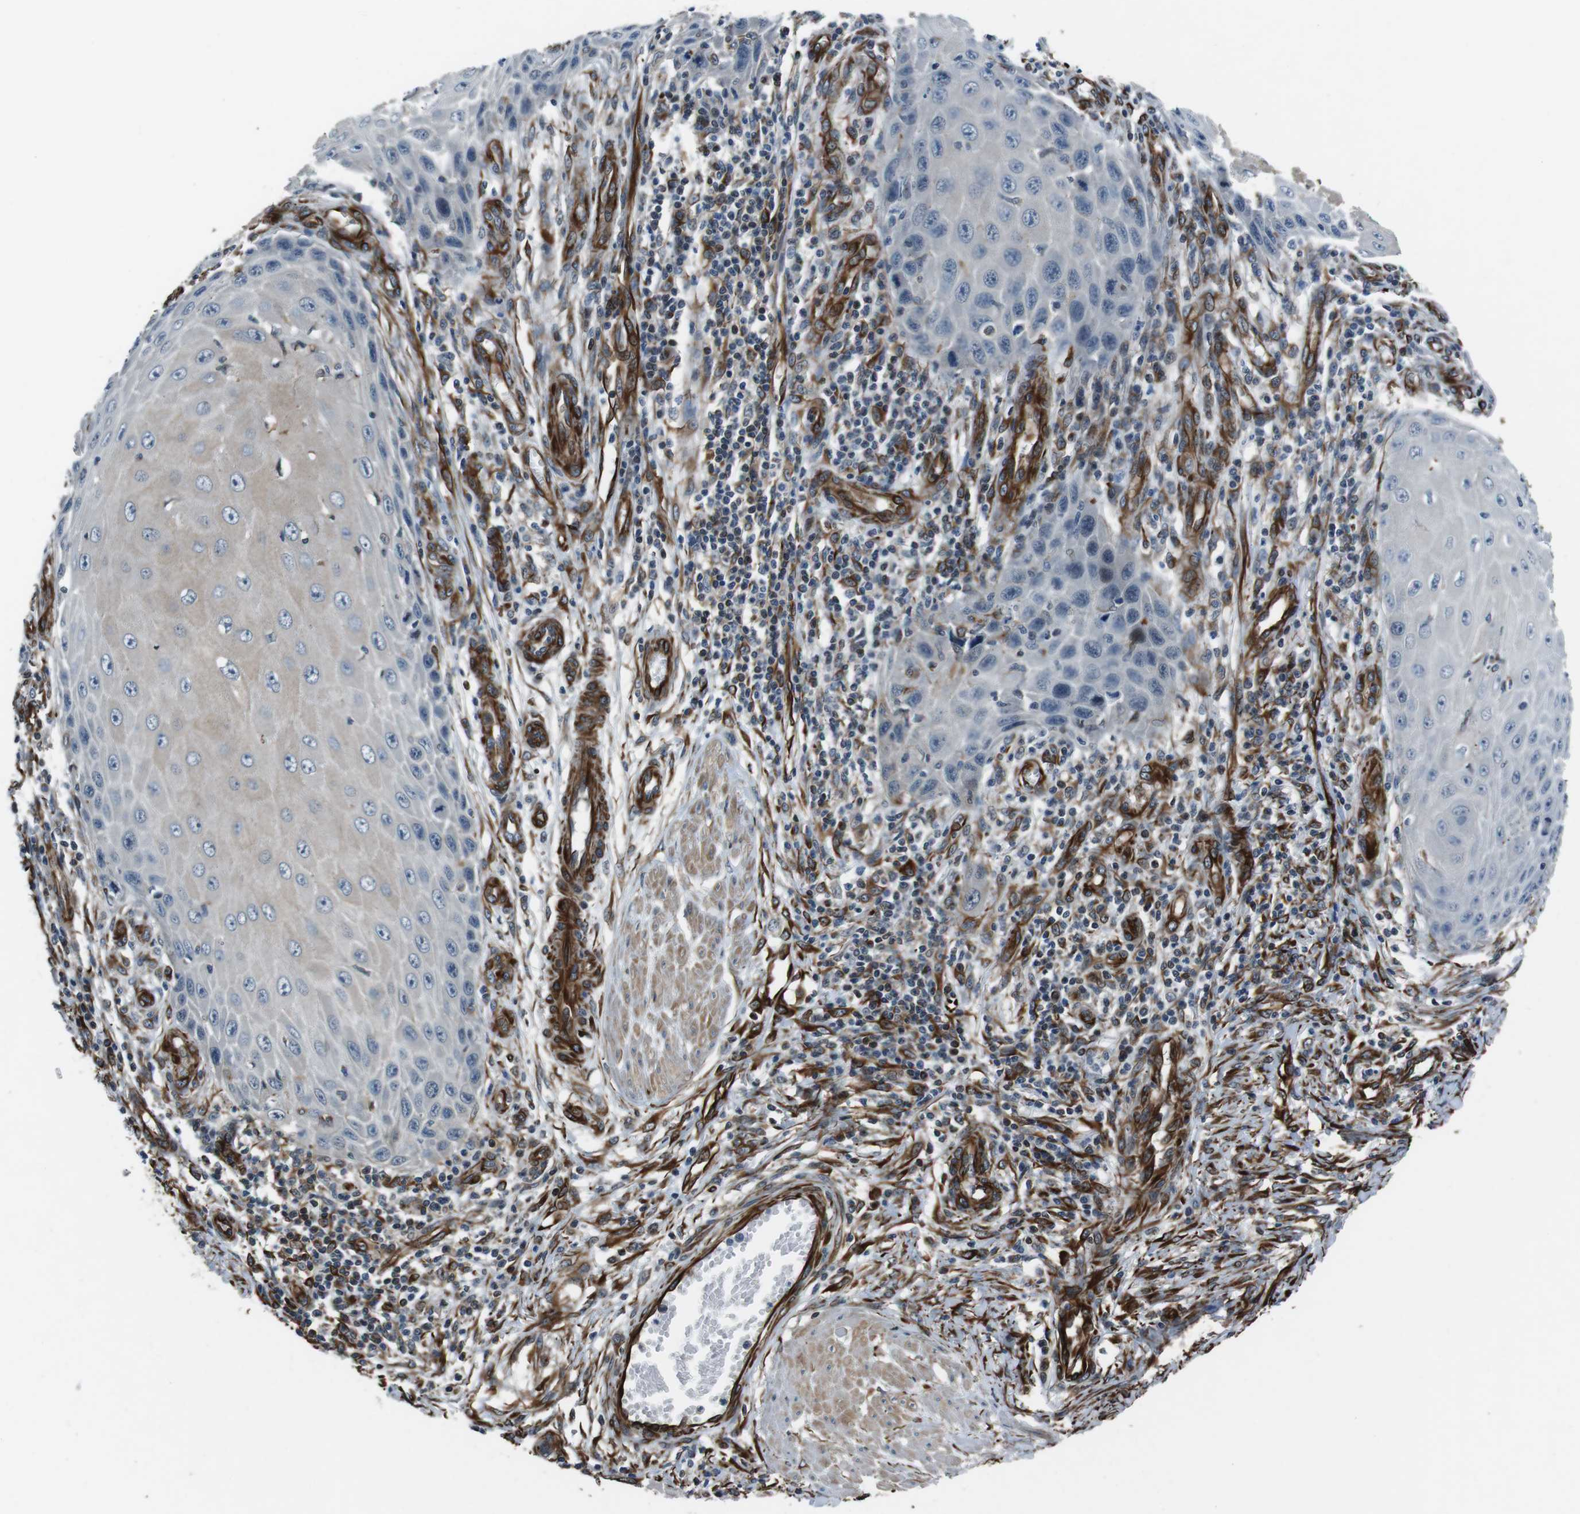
{"staining": {"intensity": "negative", "quantity": "none", "location": "none"}, "tissue": "skin cancer", "cell_type": "Tumor cells", "image_type": "cancer", "snomed": [{"axis": "morphology", "description": "Squamous cell carcinoma, NOS"}, {"axis": "topography", "description": "Skin"}], "caption": "DAB (3,3'-diaminobenzidine) immunohistochemical staining of human skin cancer exhibits no significant staining in tumor cells. (Brightfield microscopy of DAB immunohistochemistry at high magnification).", "gene": "LRRC49", "patient": {"sex": "female", "age": 73}}